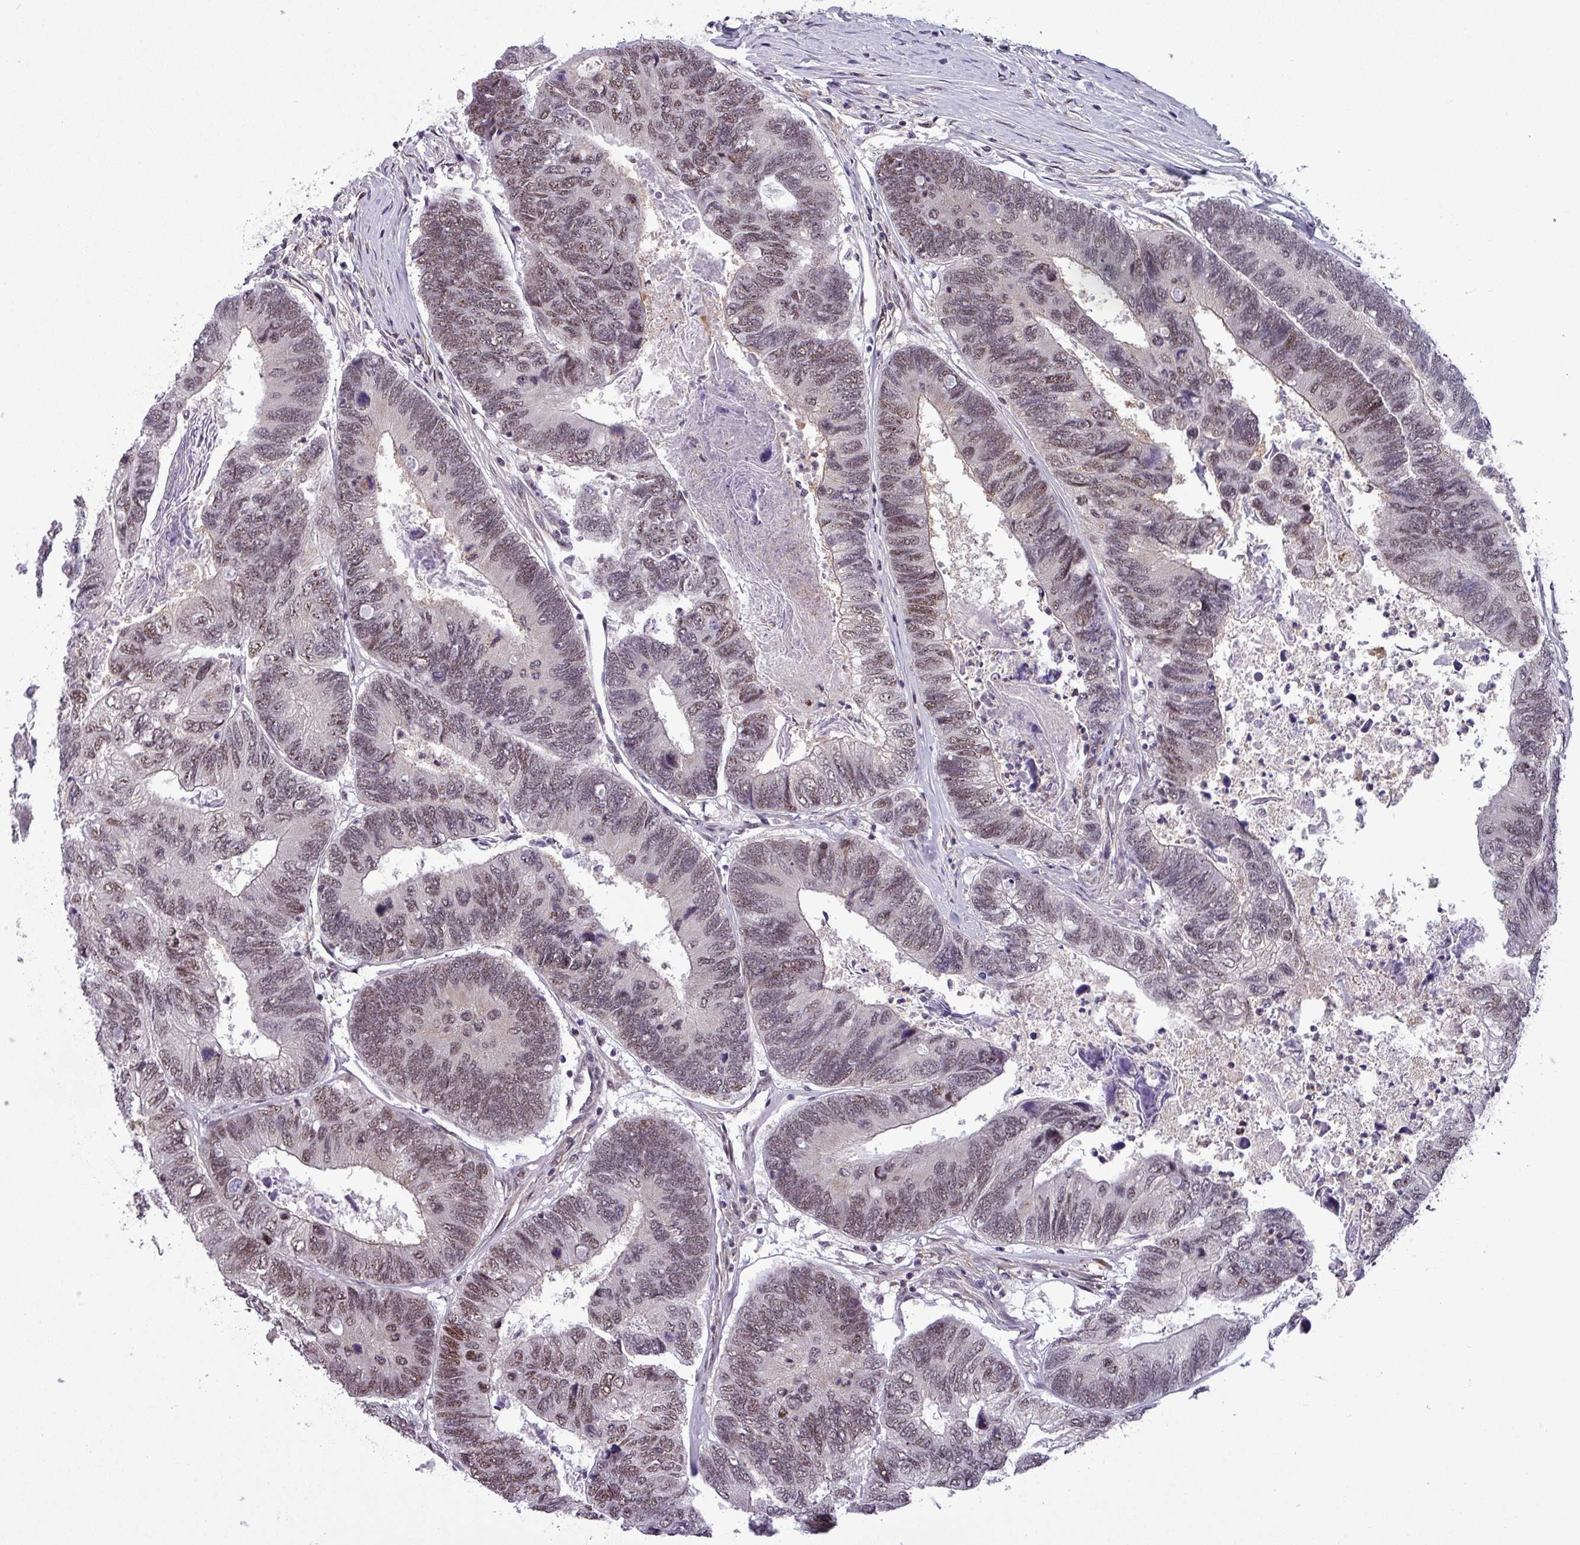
{"staining": {"intensity": "moderate", "quantity": "25%-75%", "location": "nuclear"}, "tissue": "colorectal cancer", "cell_type": "Tumor cells", "image_type": "cancer", "snomed": [{"axis": "morphology", "description": "Adenocarcinoma, NOS"}, {"axis": "topography", "description": "Colon"}], "caption": "DAB (3,3'-diaminobenzidine) immunohistochemical staining of colorectal cancer (adenocarcinoma) exhibits moderate nuclear protein expression in approximately 25%-75% of tumor cells.", "gene": "NPFFR1", "patient": {"sex": "female", "age": 67}}